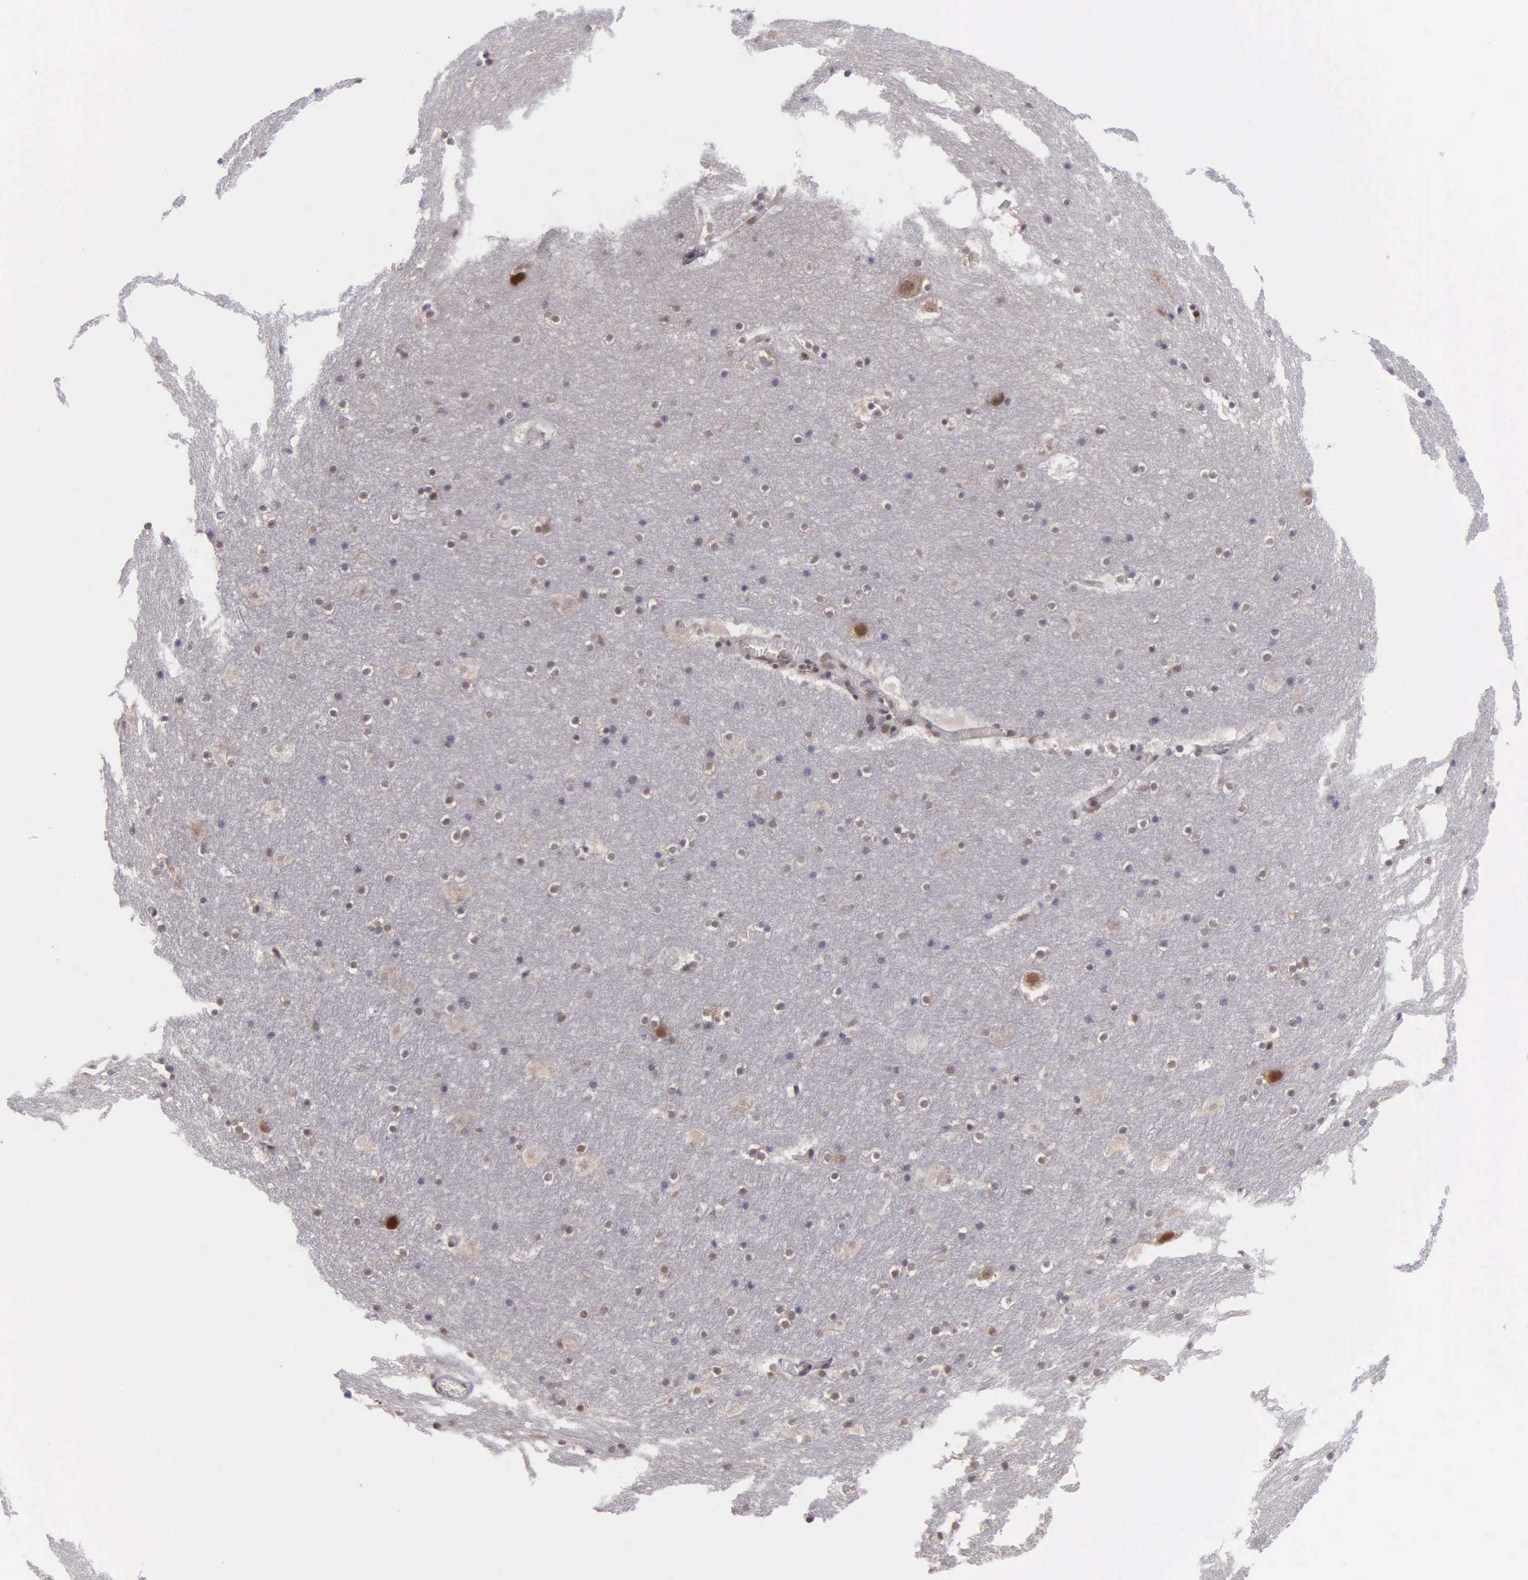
{"staining": {"intensity": "weak", "quantity": "25%-75%", "location": "nuclear"}, "tissue": "hippocampus", "cell_type": "Glial cells", "image_type": "normal", "snomed": [{"axis": "morphology", "description": "Normal tissue, NOS"}, {"axis": "topography", "description": "Hippocampus"}], "caption": "Hippocampus stained with DAB (3,3'-diaminobenzidine) immunohistochemistry demonstrates low levels of weak nuclear staining in approximately 25%-75% of glial cells.", "gene": "UBR7", "patient": {"sex": "male", "age": 45}}